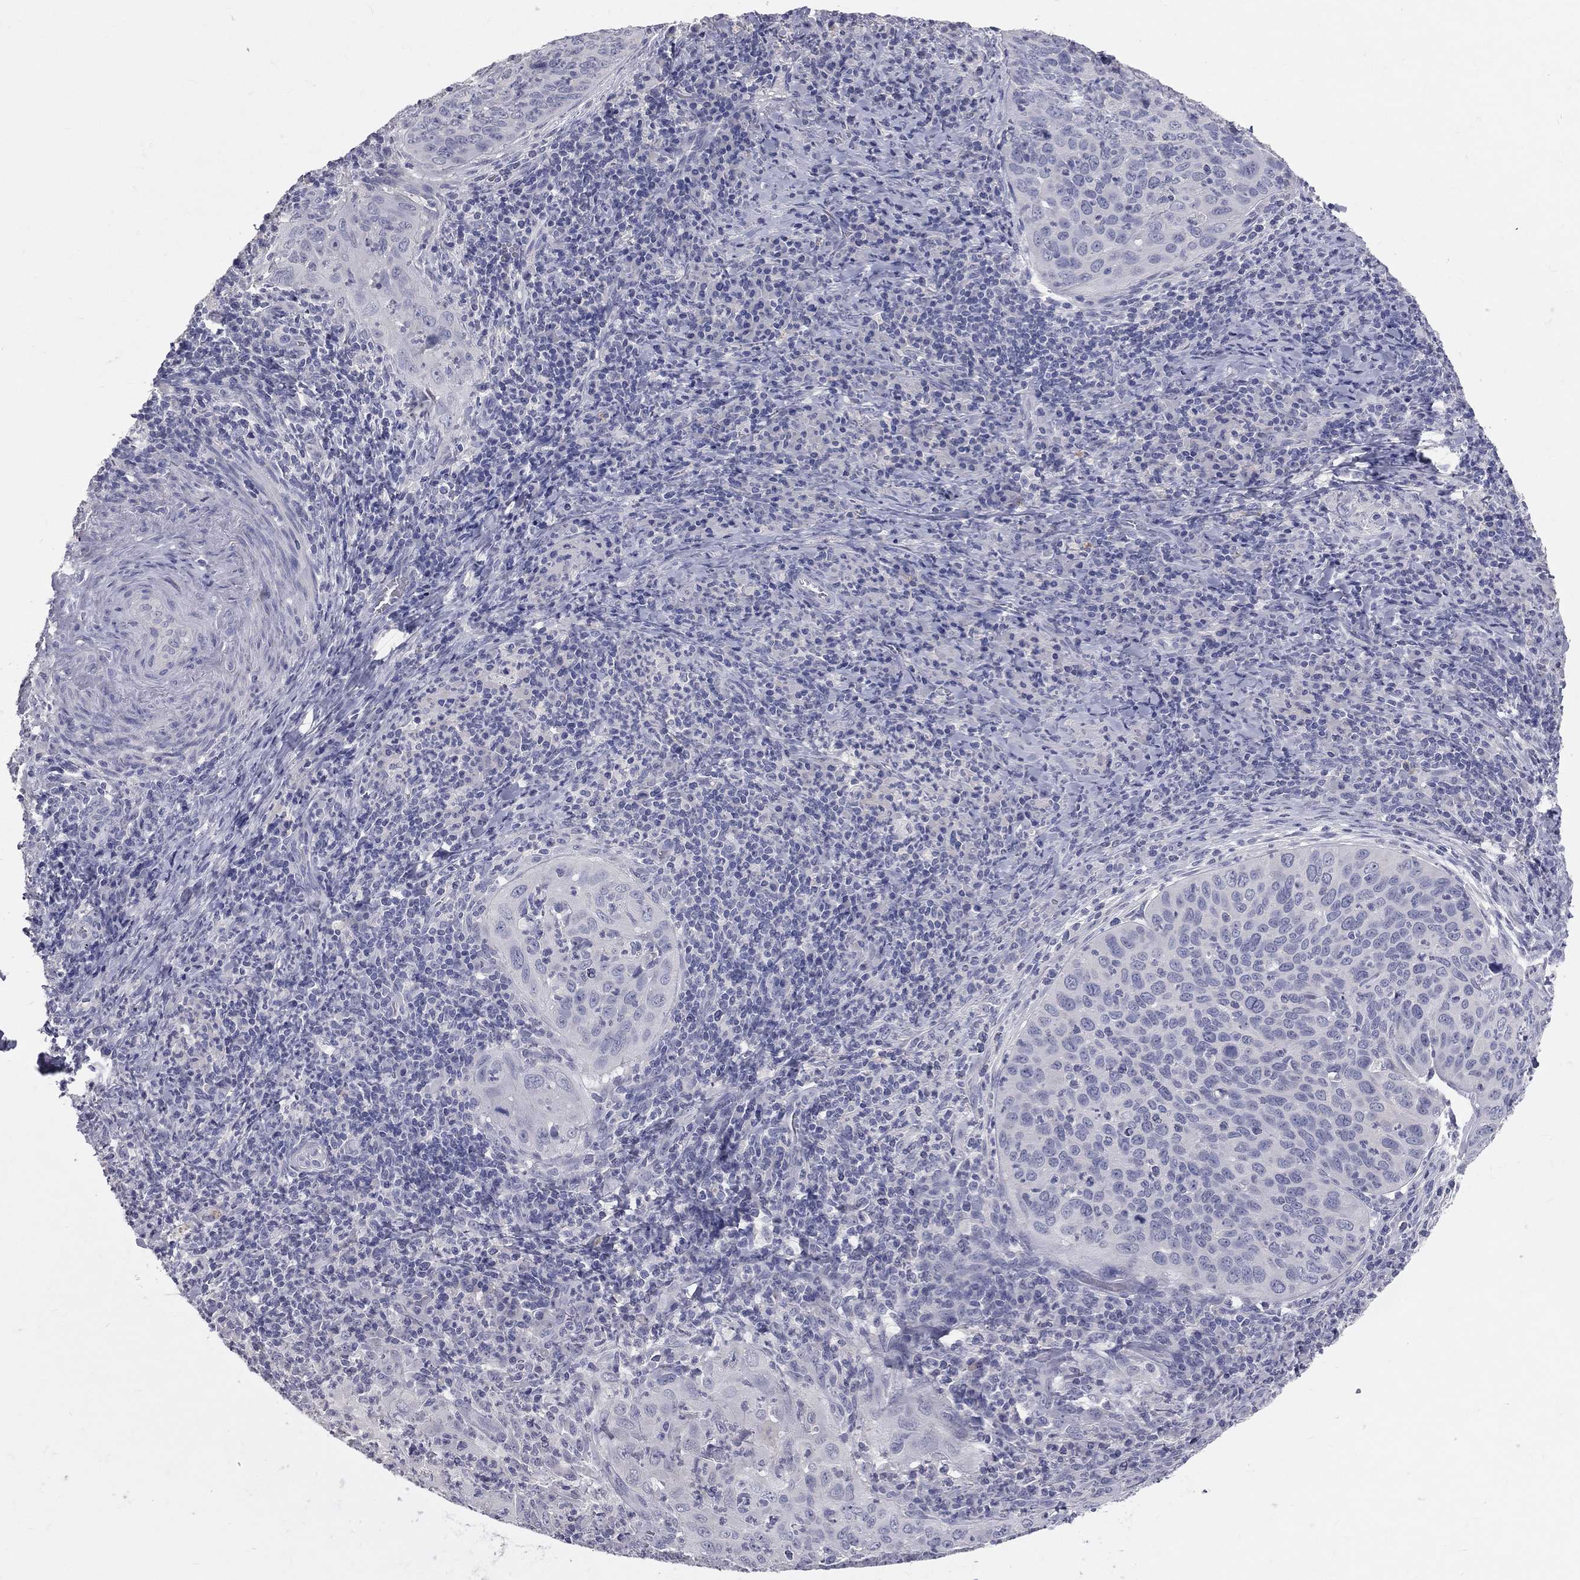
{"staining": {"intensity": "negative", "quantity": "none", "location": "none"}, "tissue": "cervical cancer", "cell_type": "Tumor cells", "image_type": "cancer", "snomed": [{"axis": "morphology", "description": "Squamous cell carcinoma, NOS"}, {"axis": "topography", "description": "Cervix"}], "caption": "Photomicrograph shows no significant protein positivity in tumor cells of squamous cell carcinoma (cervical).", "gene": "TFPI2", "patient": {"sex": "female", "age": 26}}